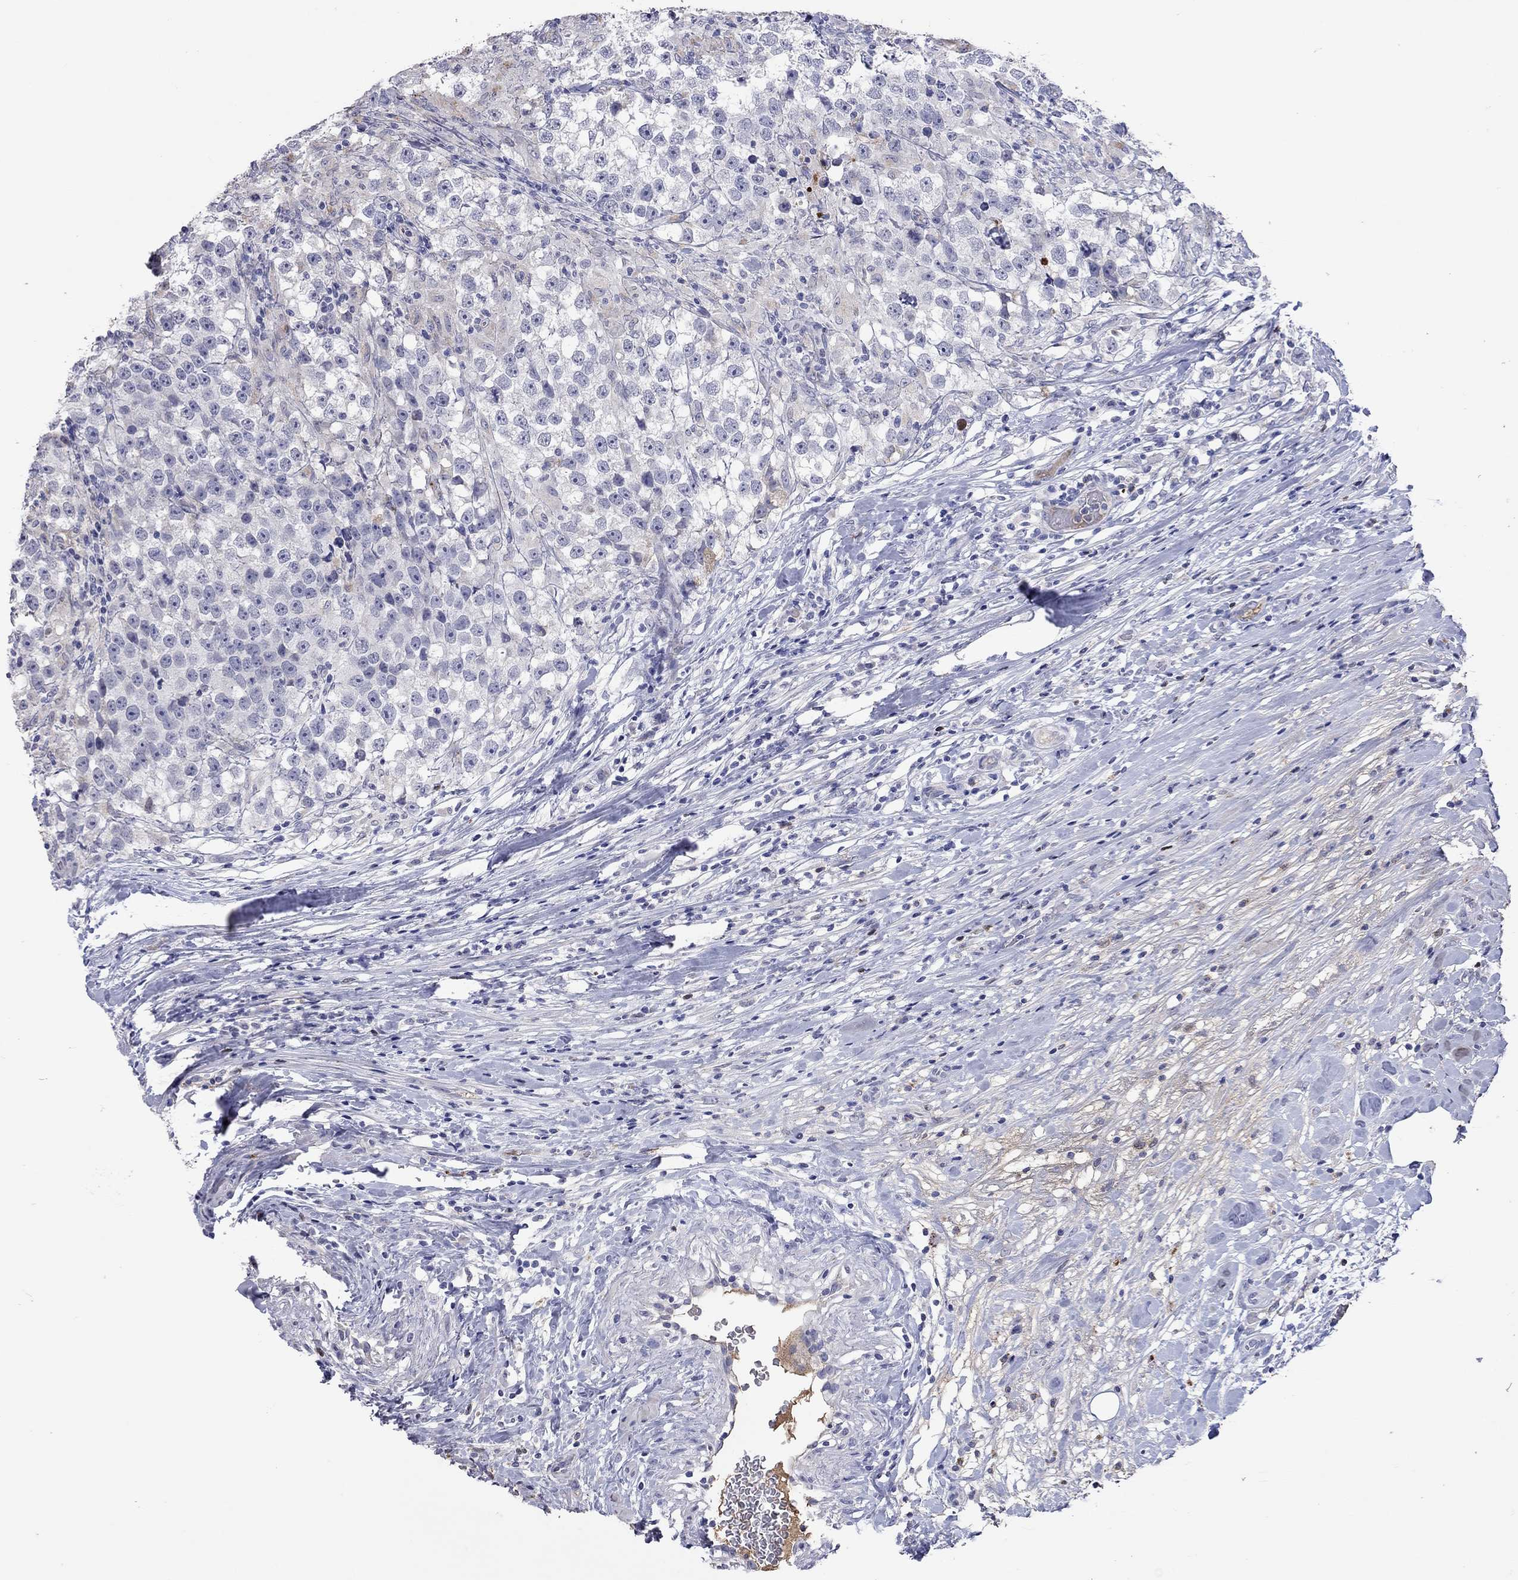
{"staining": {"intensity": "negative", "quantity": "none", "location": "none"}, "tissue": "testis cancer", "cell_type": "Tumor cells", "image_type": "cancer", "snomed": [{"axis": "morphology", "description": "Seminoma, NOS"}, {"axis": "topography", "description": "Testis"}], "caption": "High magnification brightfield microscopy of testis seminoma stained with DAB (3,3'-diaminobenzidine) (brown) and counterstained with hematoxylin (blue): tumor cells show no significant expression.", "gene": "SERPINA3", "patient": {"sex": "male", "age": 46}}